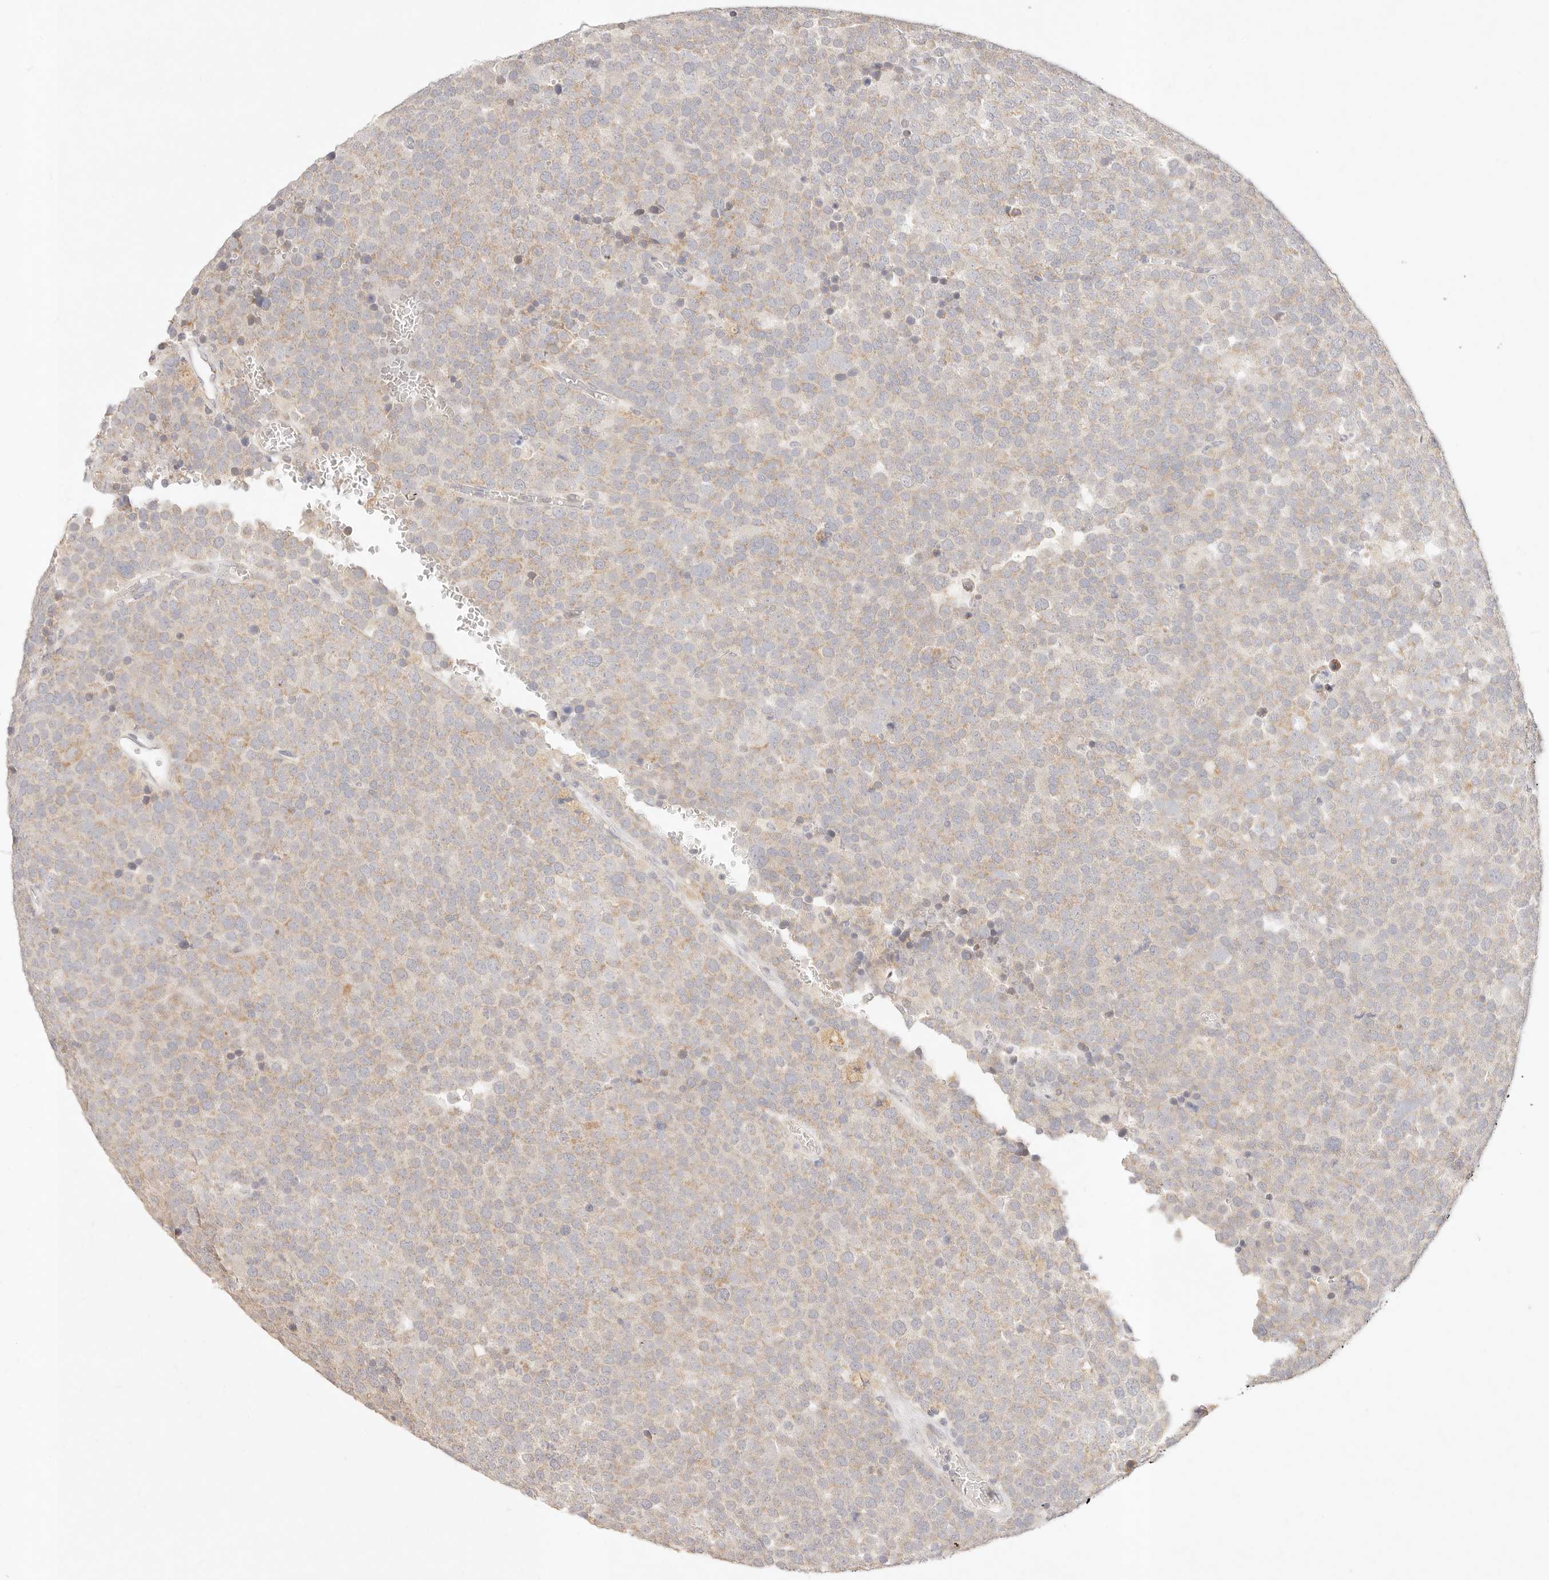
{"staining": {"intensity": "weak", "quantity": "25%-75%", "location": "cytoplasmic/membranous"}, "tissue": "testis cancer", "cell_type": "Tumor cells", "image_type": "cancer", "snomed": [{"axis": "morphology", "description": "Seminoma, NOS"}, {"axis": "topography", "description": "Testis"}], "caption": "This is an image of immunohistochemistry staining of testis seminoma, which shows weak expression in the cytoplasmic/membranous of tumor cells.", "gene": "GPR156", "patient": {"sex": "male", "age": 71}}